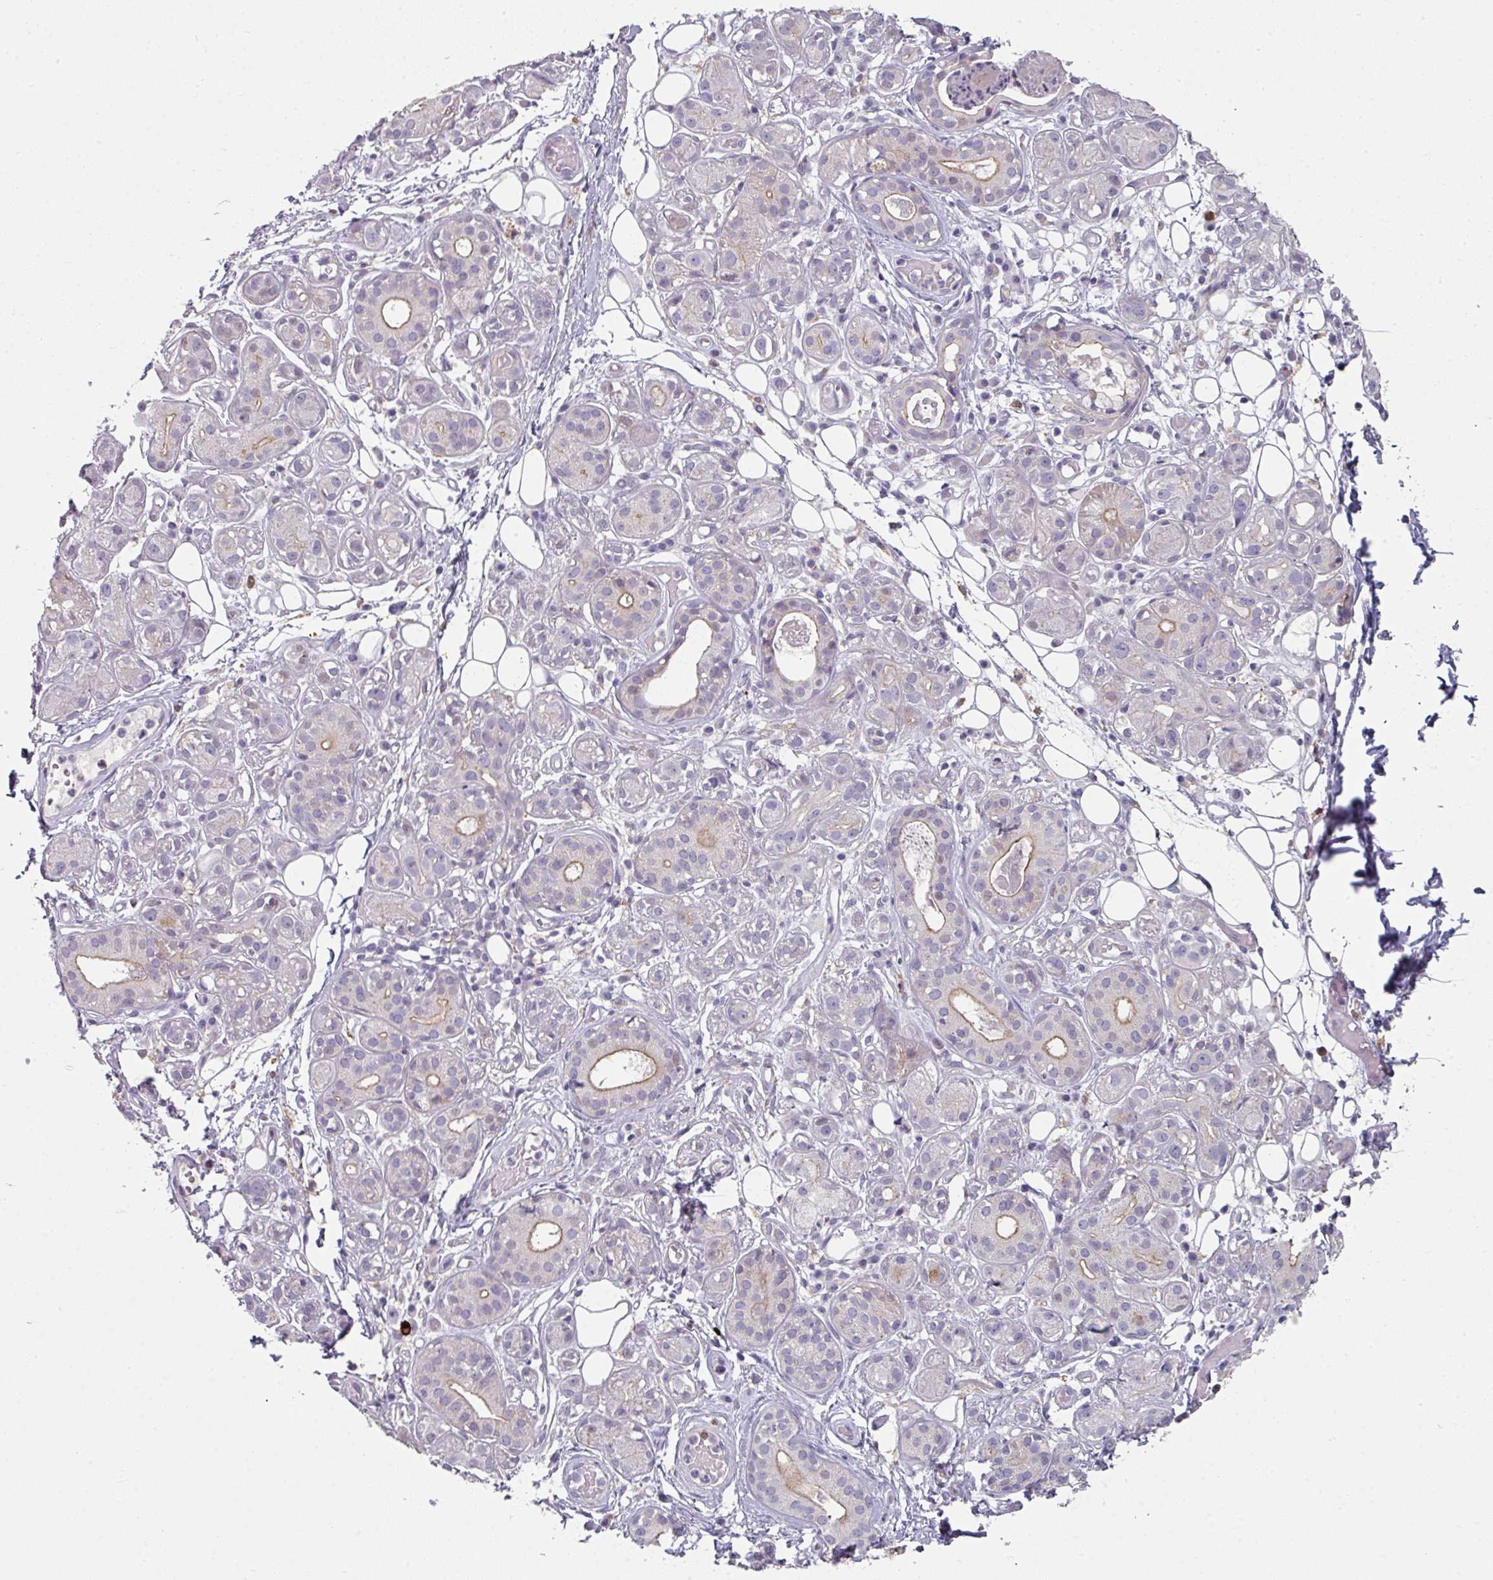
{"staining": {"intensity": "weak", "quantity": "<25%", "location": "cytoplasmic/membranous"}, "tissue": "salivary gland", "cell_type": "Glandular cells", "image_type": "normal", "snomed": [{"axis": "morphology", "description": "Normal tissue, NOS"}, {"axis": "topography", "description": "Salivary gland"}], "caption": "DAB immunohistochemical staining of benign salivary gland reveals no significant staining in glandular cells.", "gene": "WSB2", "patient": {"sex": "male", "age": 54}}